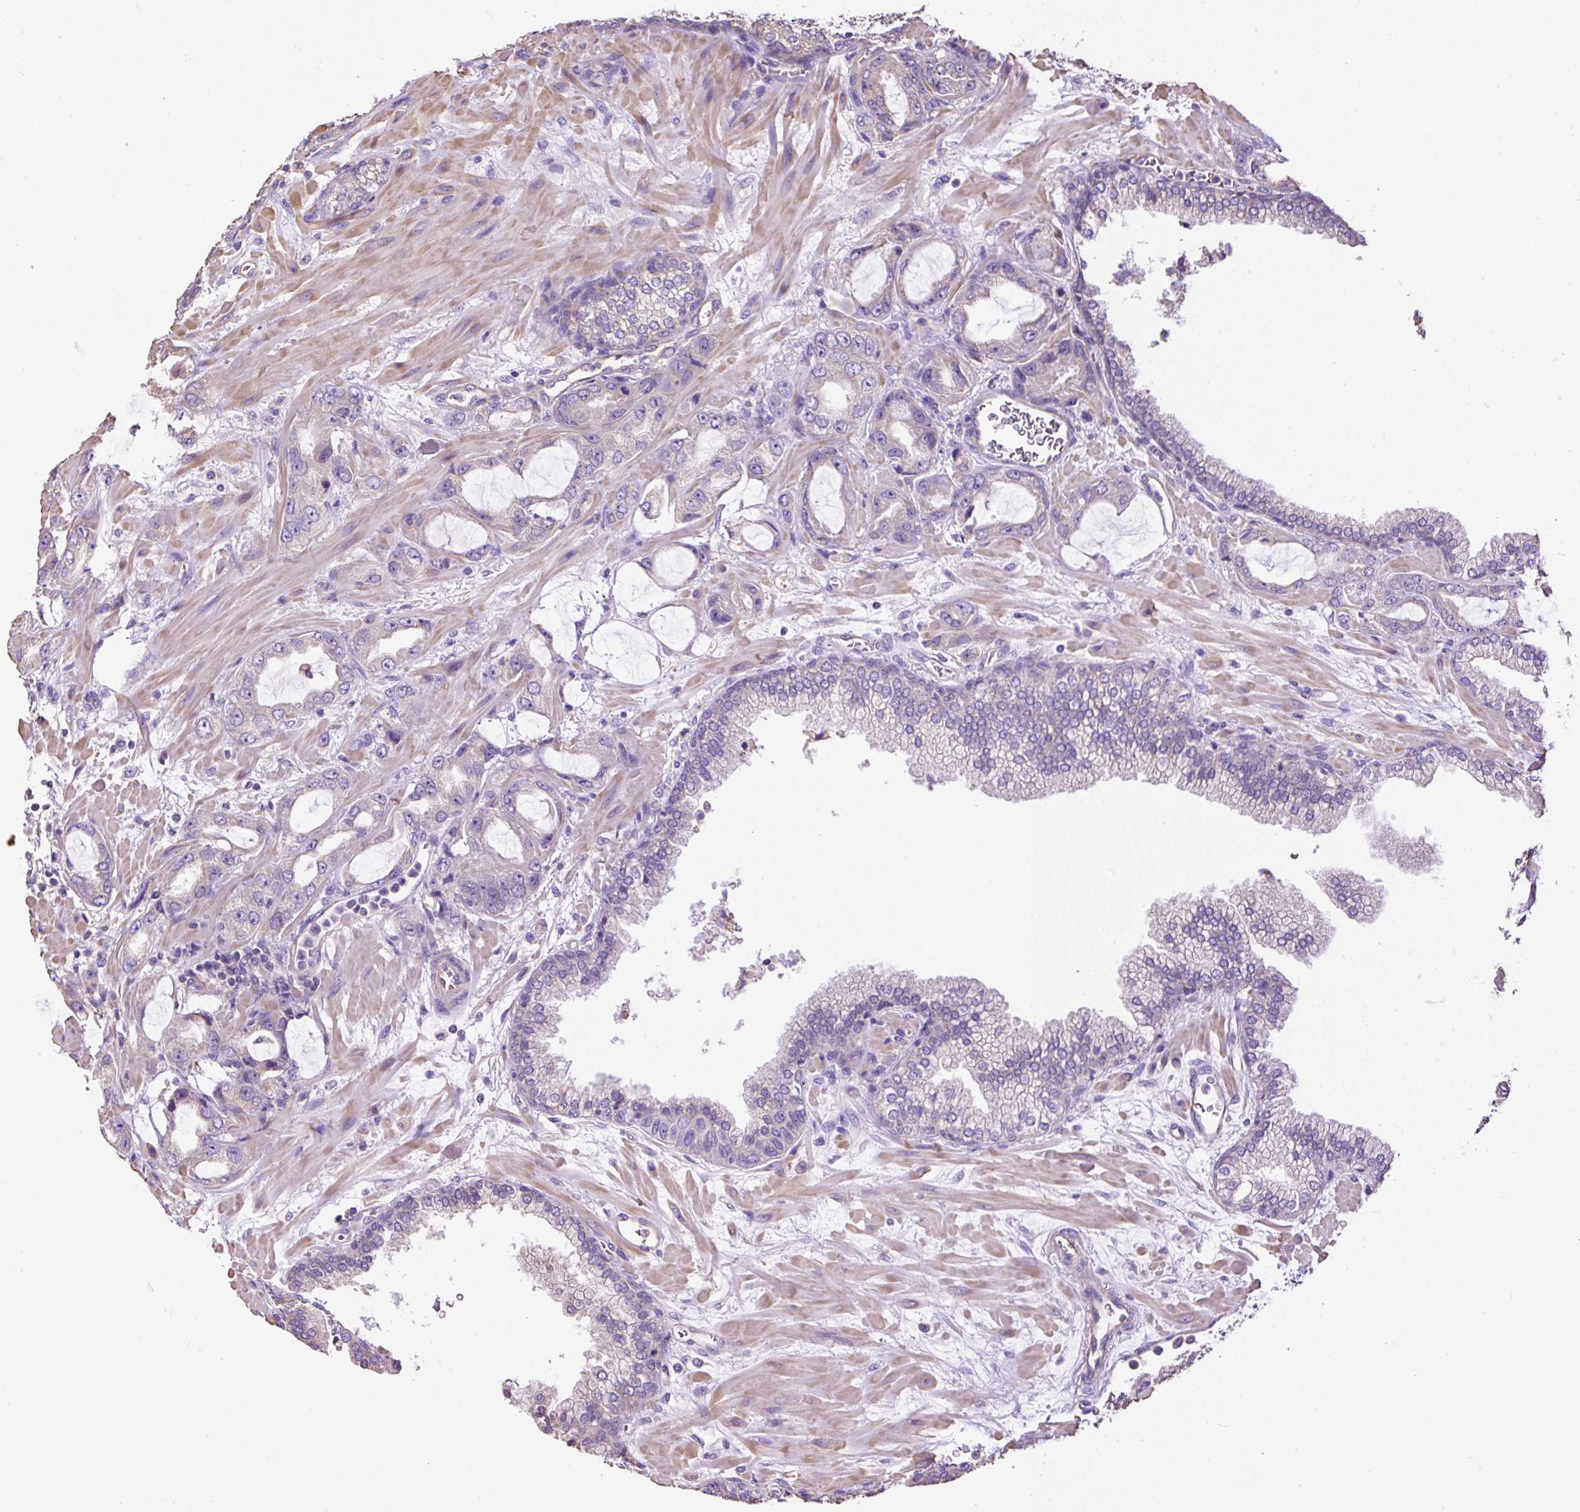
{"staining": {"intensity": "negative", "quantity": "none", "location": "none"}, "tissue": "prostate cancer", "cell_type": "Tumor cells", "image_type": "cancer", "snomed": [{"axis": "morphology", "description": "Adenocarcinoma, High grade"}, {"axis": "topography", "description": "Prostate"}], "caption": "Adenocarcinoma (high-grade) (prostate) was stained to show a protein in brown. There is no significant staining in tumor cells. (Stains: DAB immunohistochemistry with hematoxylin counter stain, Microscopy: brightfield microscopy at high magnification).", "gene": "PDIA2", "patient": {"sex": "male", "age": 68}}